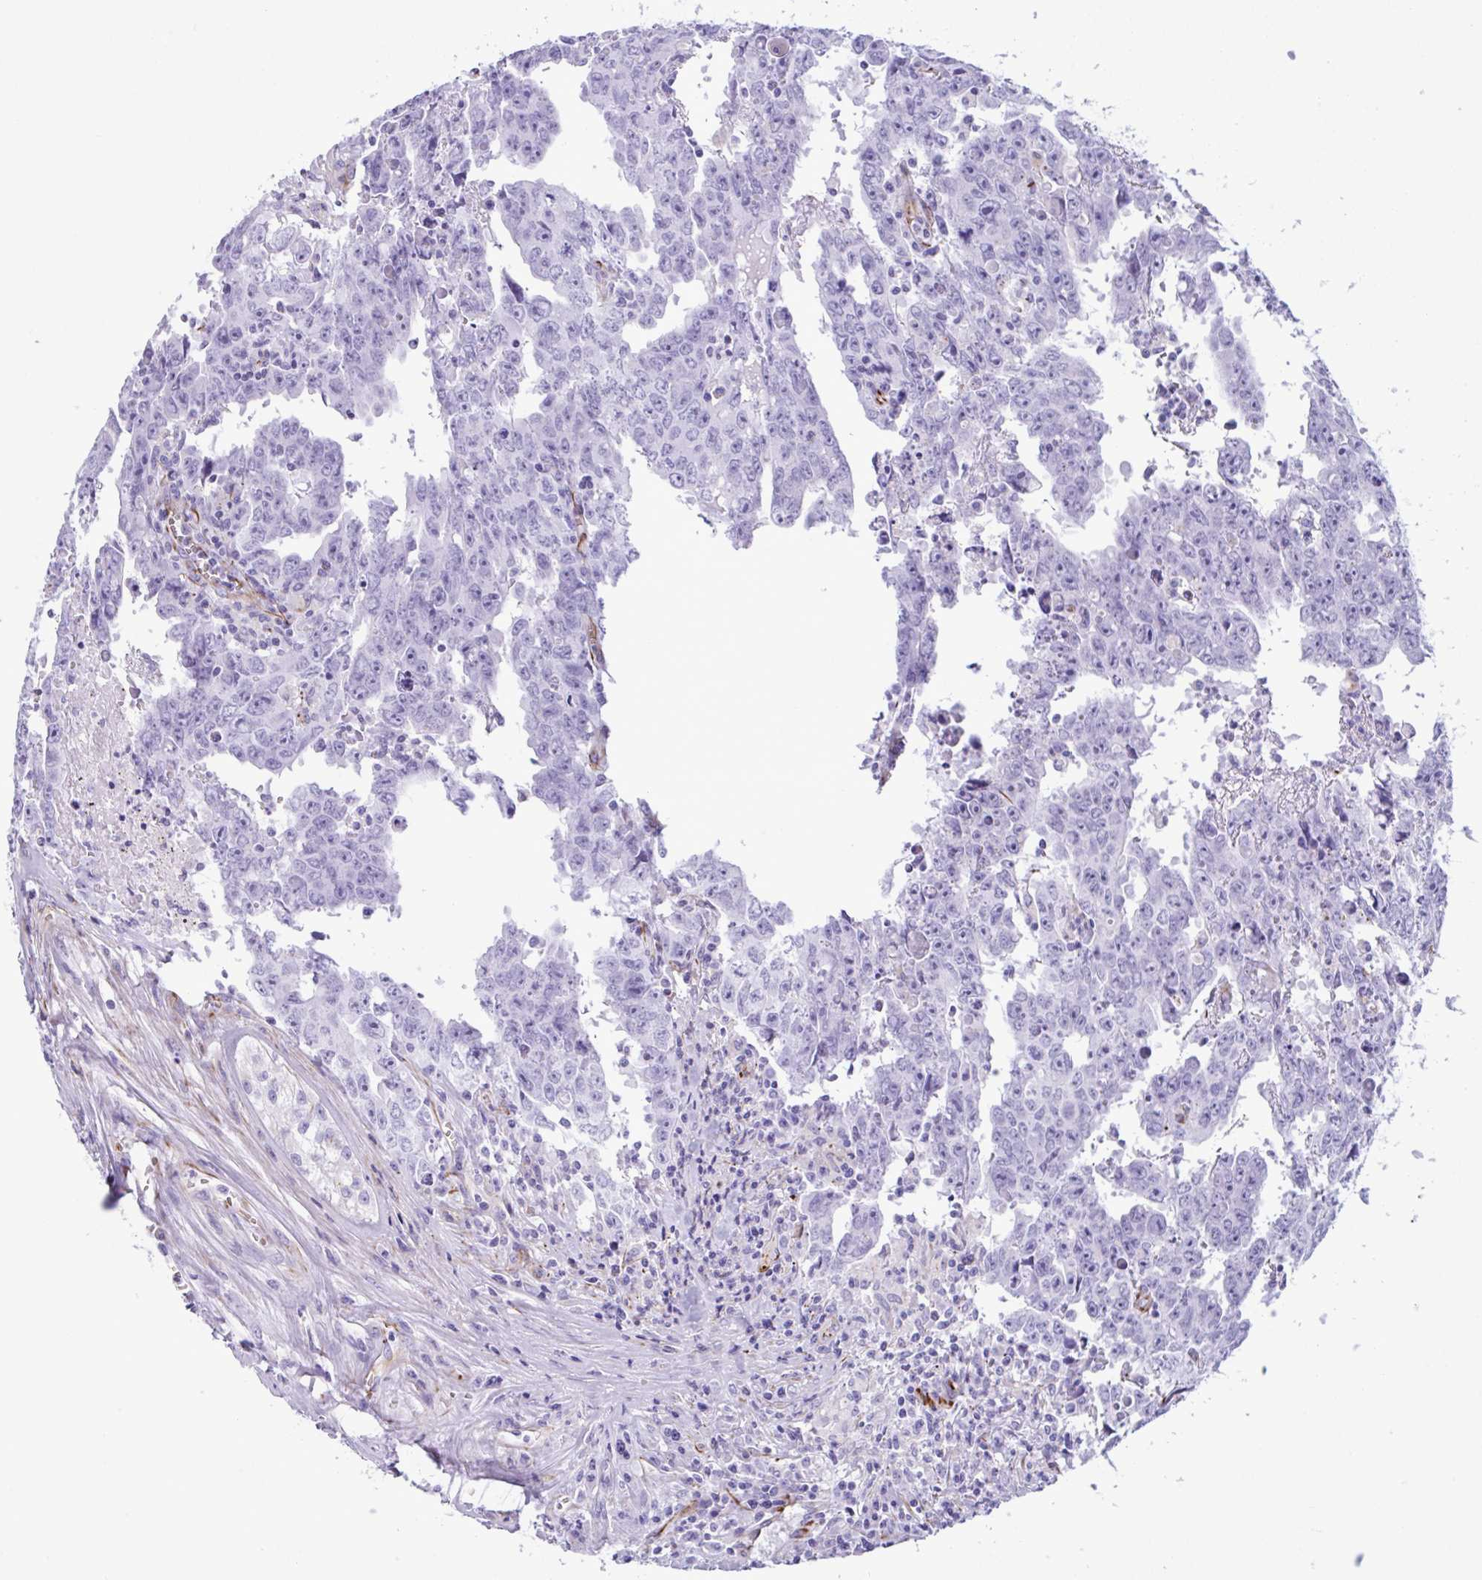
{"staining": {"intensity": "negative", "quantity": "none", "location": "none"}, "tissue": "testis cancer", "cell_type": "Tumor cells", "image_type": "cancer", "snomed": [{"axis": "morphology", "description": "Carcinoma, Embryonal, NOS"}, {"axis": "topography", "description": "Testis"}], "caption": "Immunohistochemical staining of testis cancer reveals no significant positivity in tumor cells.", "gene": "SMAD5", "patient": {"sex": "male", "age": 22}}